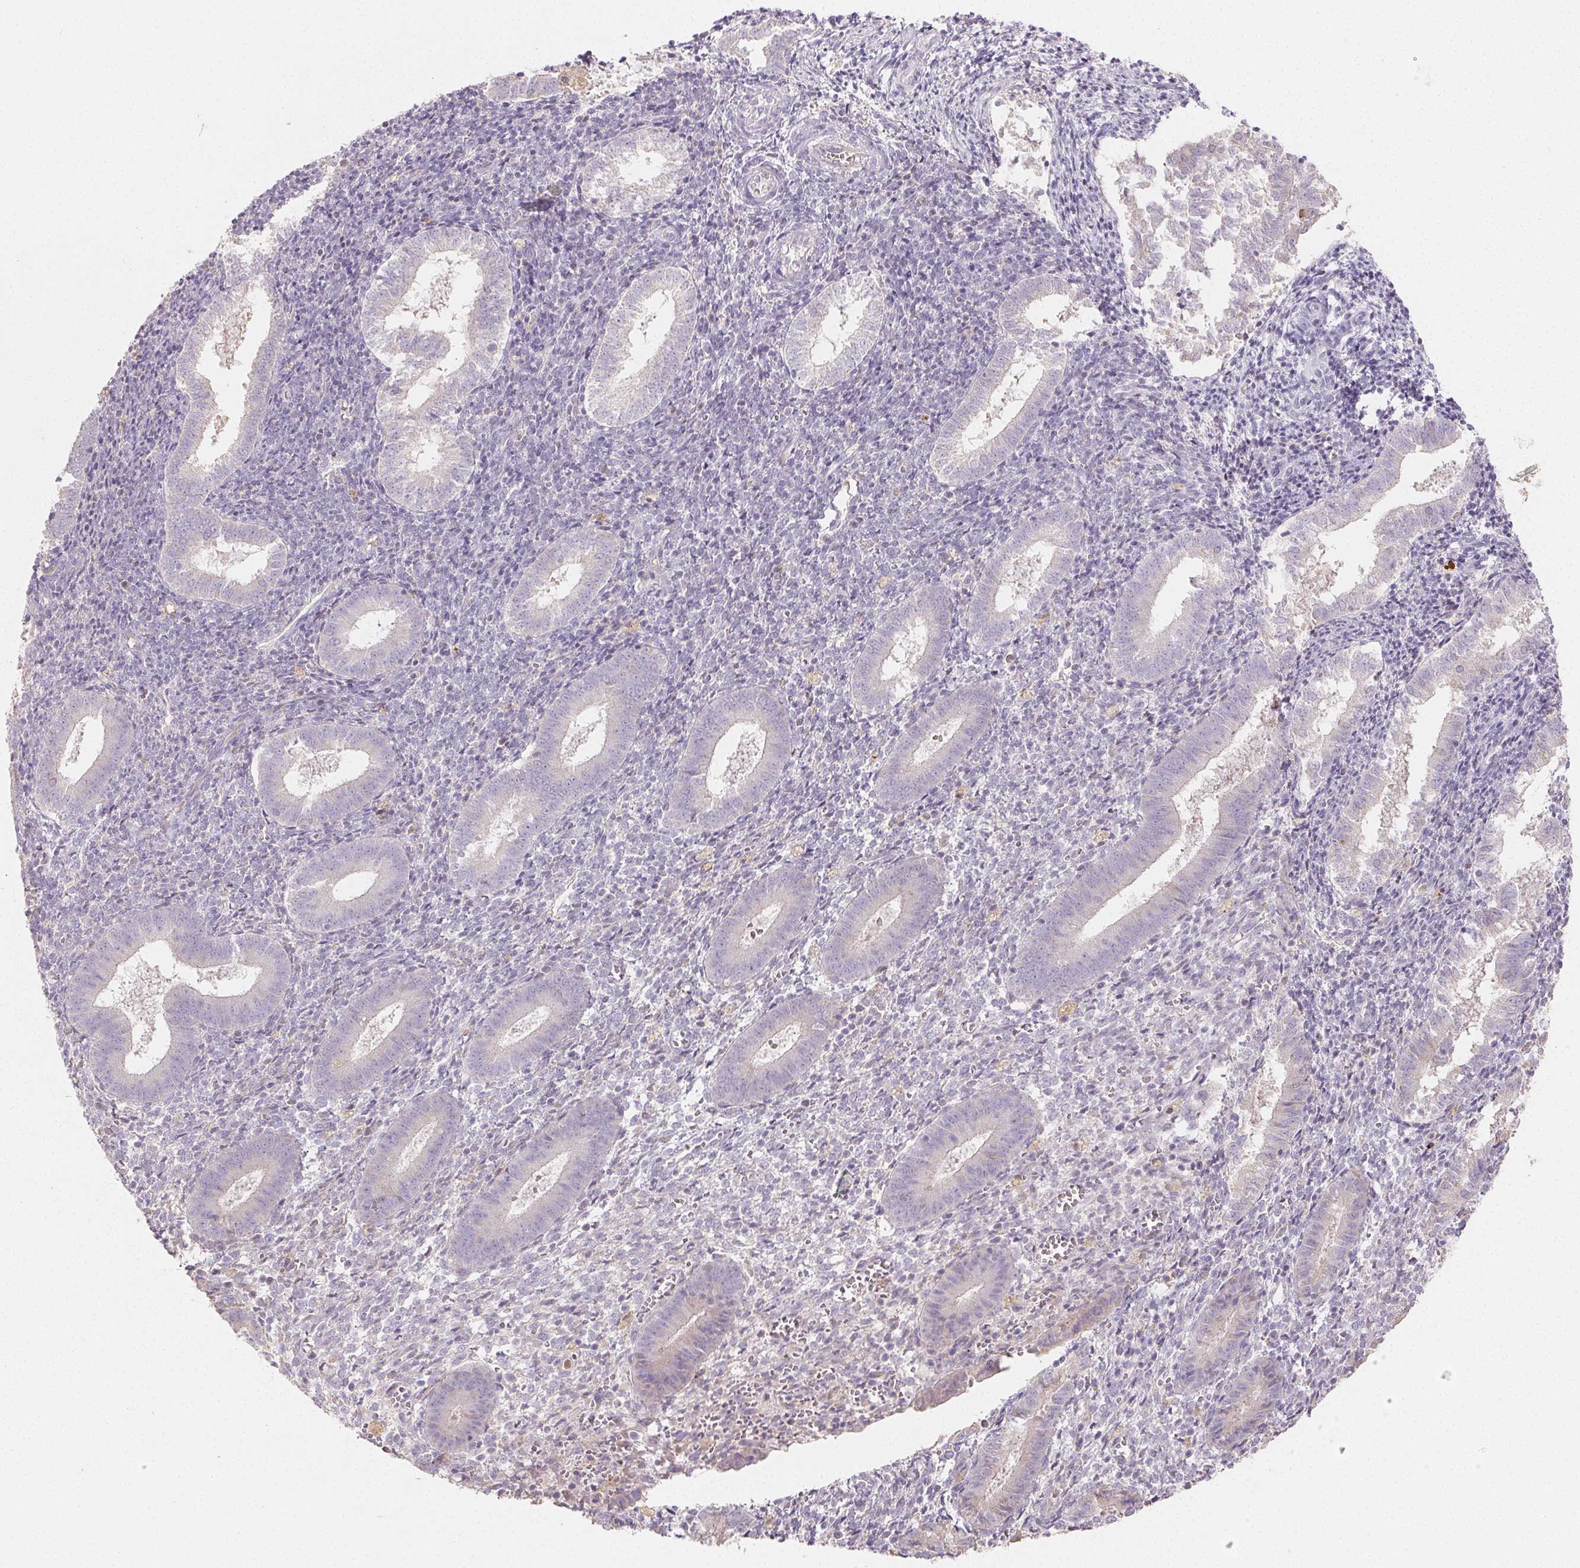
{"staining": {"intensity": "negative", "quantity": "none", "location": "none"}, "tissue": "endometrium", "cell_type": "Cells in endometrial stroma", "image_type": "normal", "snomed": [{"axis": "morphology", "description": "Normal tissue, NOS"}, {"axis": "topography", "description": "Endometrium"}], "caption": "Endometrium was stained to show a protein in brown. There is no significant positivity in cells in endometrial stroma. (Stains: DAB (3,3'-diaminobenzidine) immunohistochemistry with hematoxylin counter stain, Microscopy: brightfield microscopy at high magnification).", "gene": "ACVR1B", "patient": {"sex": "female", "age": 25}}